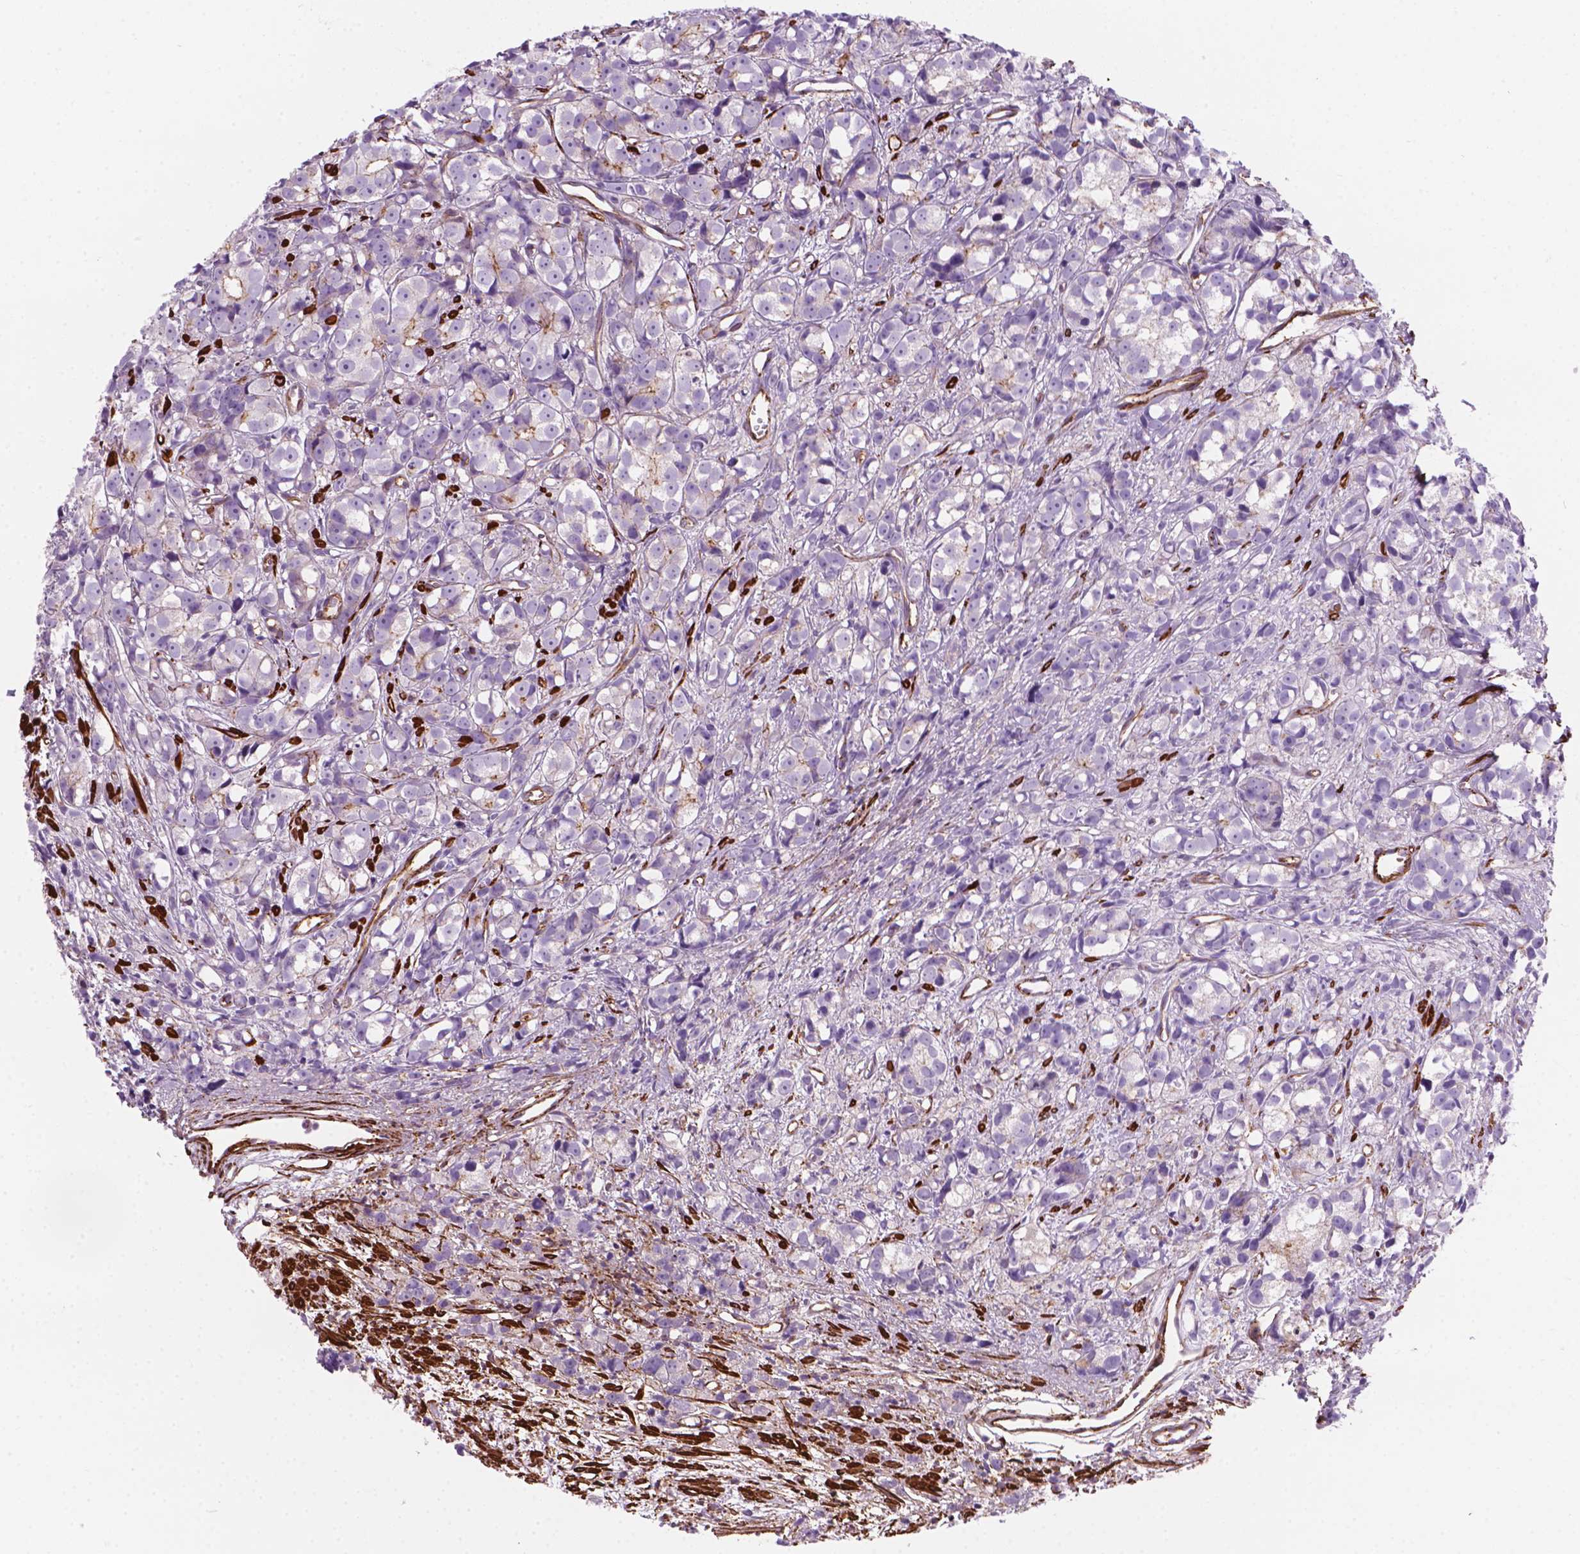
{"staining": {"intensity": "negative", "quantity": "none", "location": "none"}, "tissue": "prostate cancer", "cell_type": "Tumor cells", "image_type": "cancer", "snomed": [{"axis": "morphology", "description": "Adenocarcinoma, High grade"}, {"axis": "topography", "description": "Prostate"}], "caption": "Prostate cancer was stained to show a protein in brown. There is no significant staining in tumor cells. (Stains: DAB immunohistochemistry with hematoxylin counter stain, Microscopy: brightfield microscopy at high magnification).", "gene": "PATJ", "patient": {"sex": "male", "age": 77}}